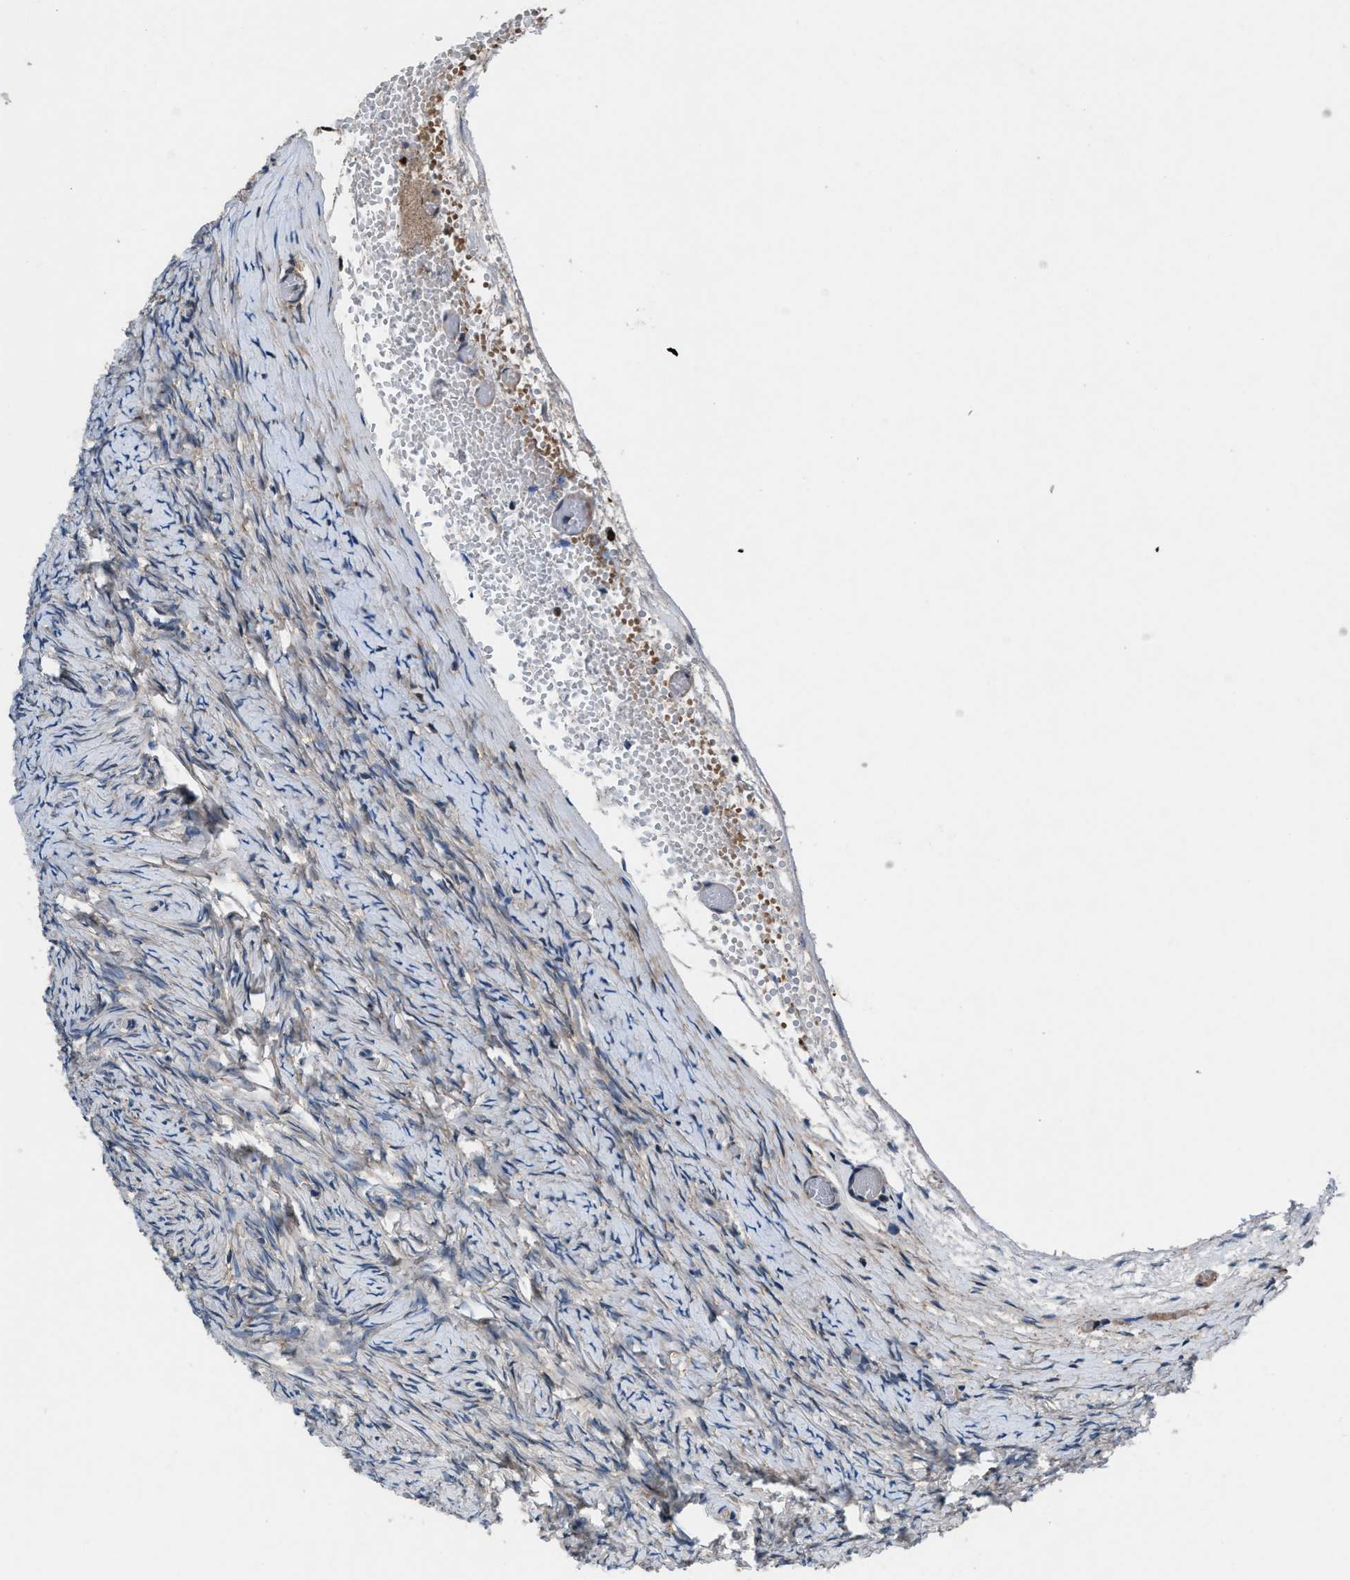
{"staining": {"intensity": "weak", "quantity": "<25%", "location": "cytoplasmic/membranous"}, "tissue": "ovary", "cell_type": "Follicle cells", "image_type": "normal", "snomed": [{"axis": "morphology", "description": "Normal tissue, NOS"}, {"axis": "topography", "description": "Ovary"}], "caption": "Histopathology image shows no protein positivity in follicle cells of normal ovary. (DAB (3,3'-diaminobenzidine) immunohistochemistry (IHC), high magnification).", "gene": "FAM221A", "patient": {"sex": "female", "age": 27}}